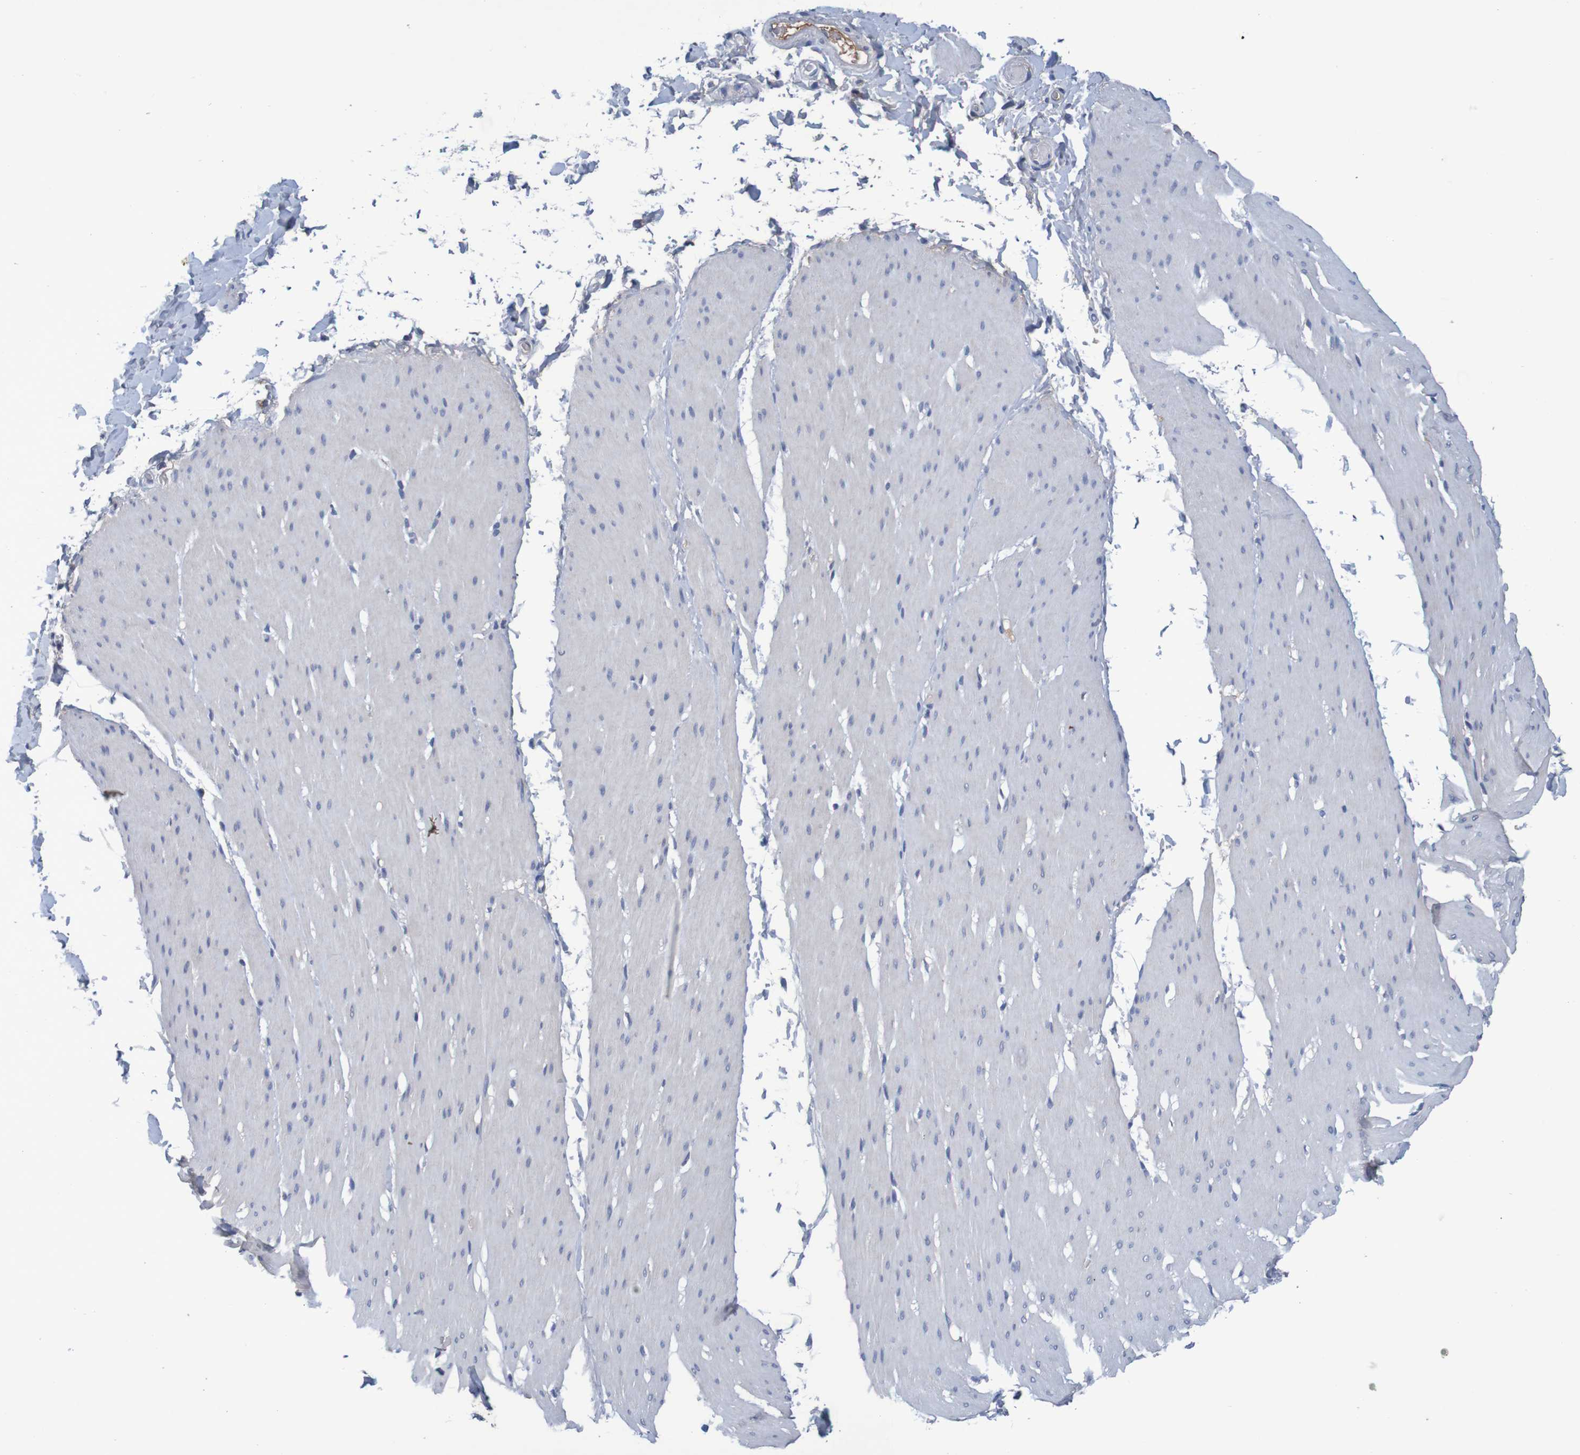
{"staining": {"intensity": "weak", "quantity": "<25%", "location": "cytoplasmic/membranous"}, "tissue": "smooth muscle", "cell_type": "Smooth muscle cells", "image_type": "normal", "snomed": [{"axis": "morphology", "description": "Normal tissue, NOS"}, {"axis": "topography", "description": "Smooth muscle"}, {"axis": "topography", "description": "Colon"}], "caption": "Photomicrograph shows no protein positivity in smooth muscle cells of unremarkable smooth muscle. (Stains: DAB IHC with hematoxylin counter stain, Microscopy: brightfield microscopy at high magnification).", "gene": "LTA", "patient": {"sex": "male", "age": 67}}